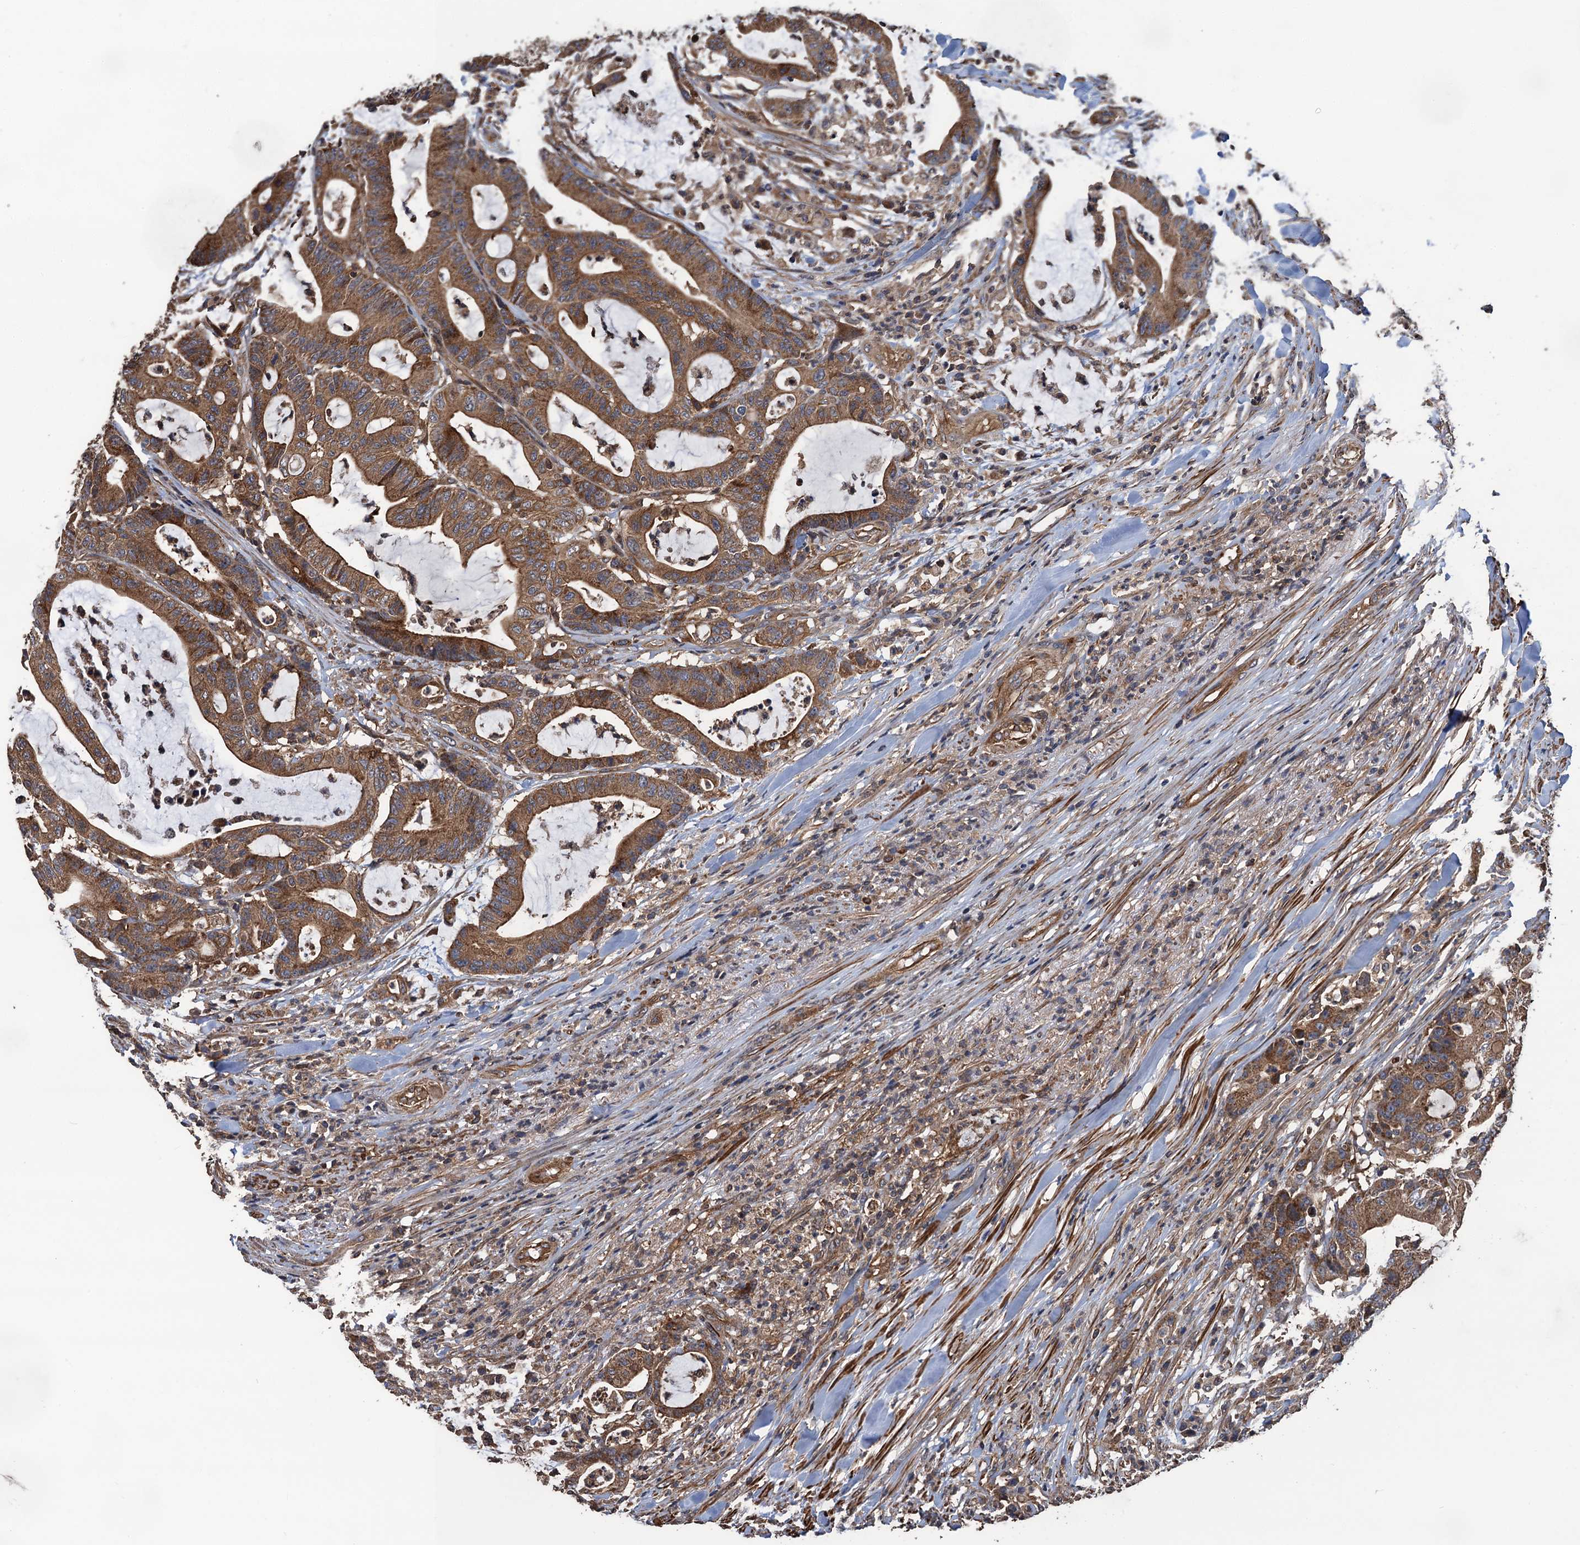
{"staining": {"intensity": "moderate", "quantity": ">75%", "location": "cytoplasmic/membranous"}, "tissue": "colorectal cancer", "cell_type": "Tumor cells", "image_type": "cancer", "snomed": [{"axis": "morphology", "description": "Adenocarcinoma, NOS"}, {"axis": "topography", "description": "Colon"}], "caption": "Tumor cells exhibit medium levels of moderate cytoplasmic/membranous staining in approximately >75% of cells in colorectal adenocarcinoma.", "gene": "PPP4R1", "patient": {"sex": "female", "age": 84}}